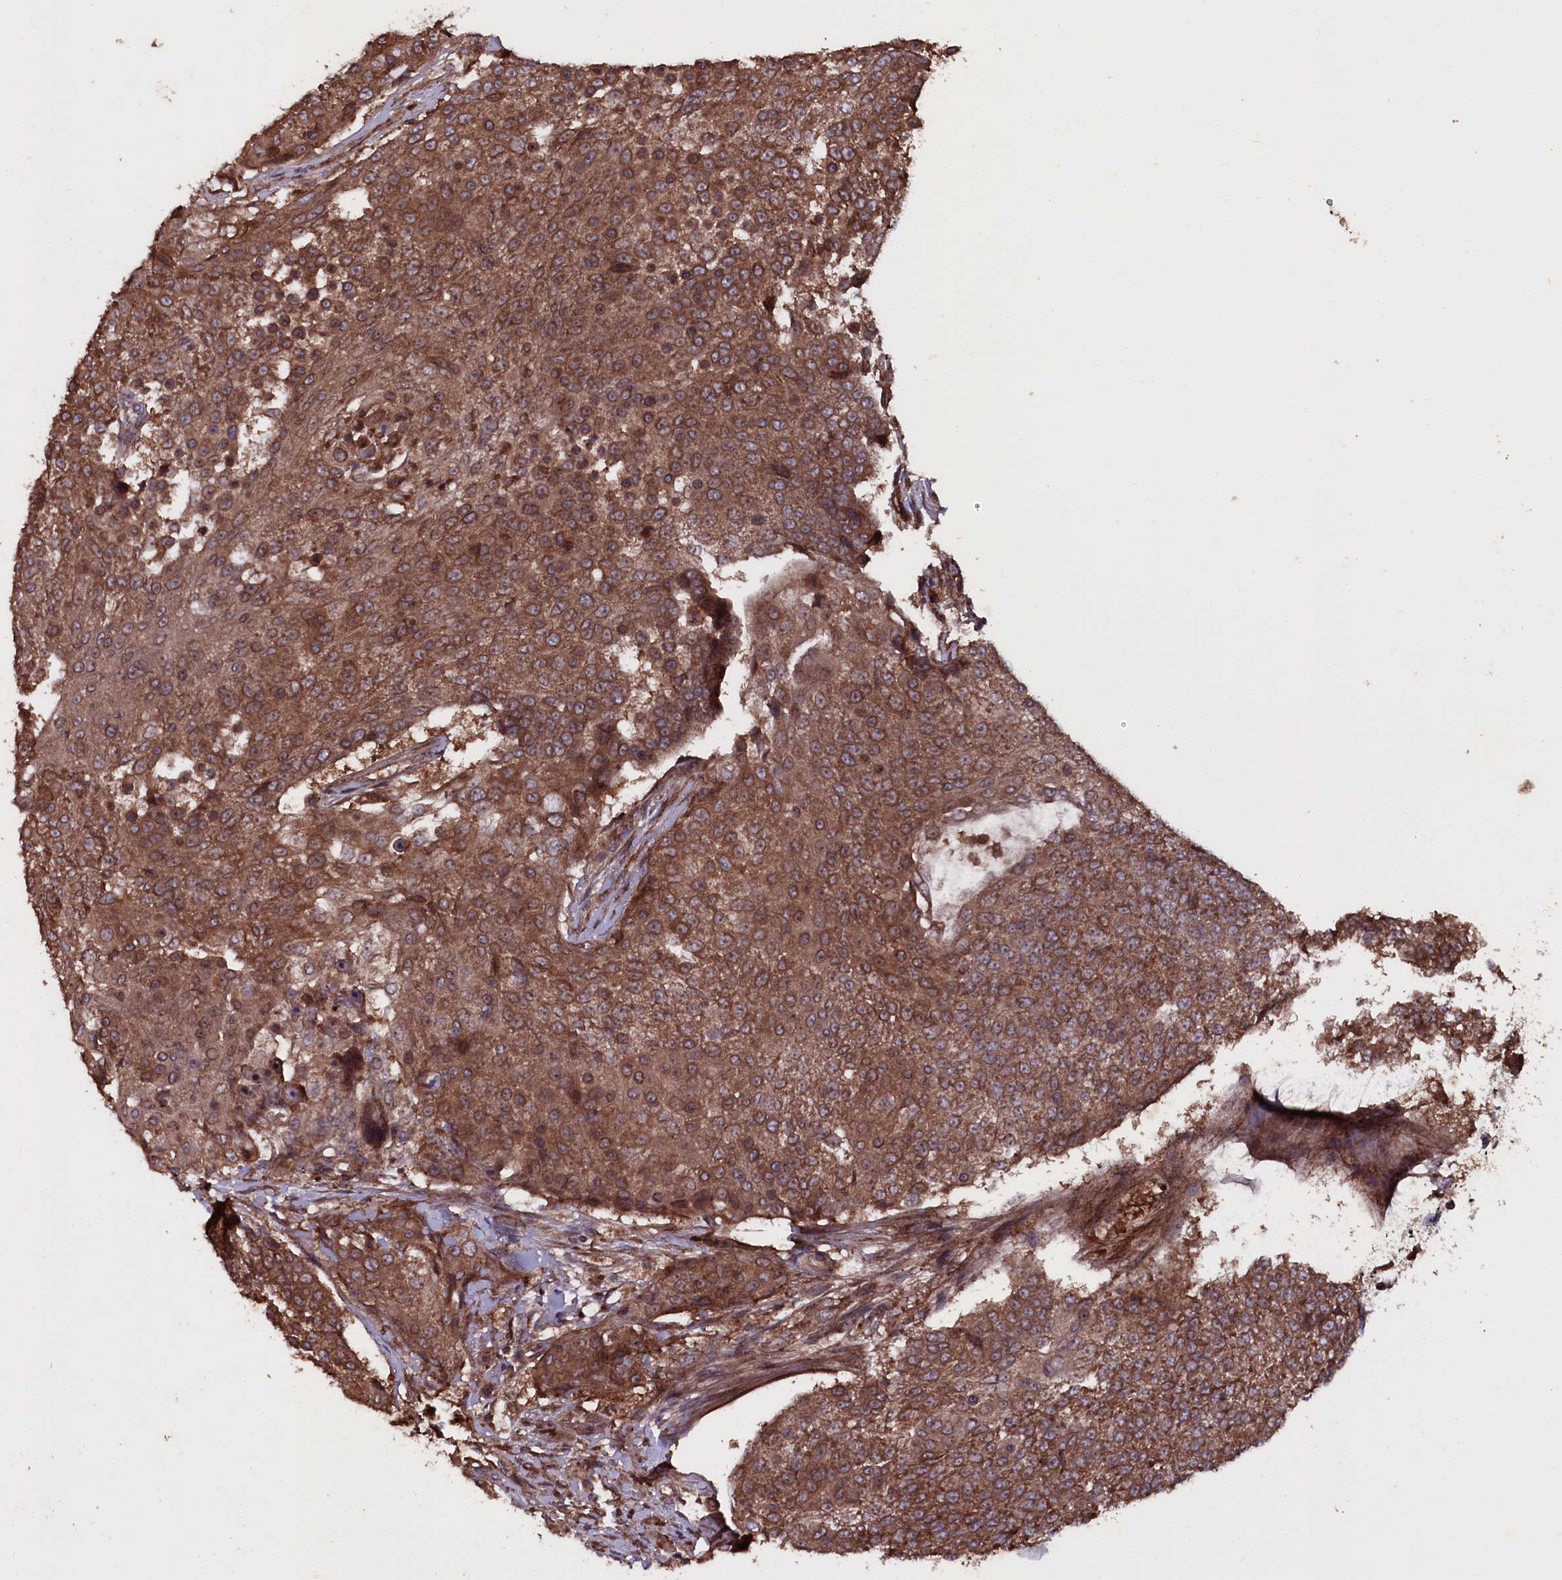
{"staining": {"intensity": "strong", "quantity": ">75%", "location": "cytoplasmic/membranous"}, "tissue": "urothelial cancer", "cell_type": "Tumor cells", "image_type": "cancer", "snomed": [{"axis": "morphology", "description": "Urothelial carcinoma, High grade"}, {"axis": "topography", "description": "Urinary bladder"}], "caption": "Immunohistochemical staining of high-grade urothelial carcinoma exhibits high levels of strong cytoplasmic/membranous protein staining in approximately >75% of tumor cells.", "gene": "MYO1H", "patient": {"sex": "female", "age": 63}}